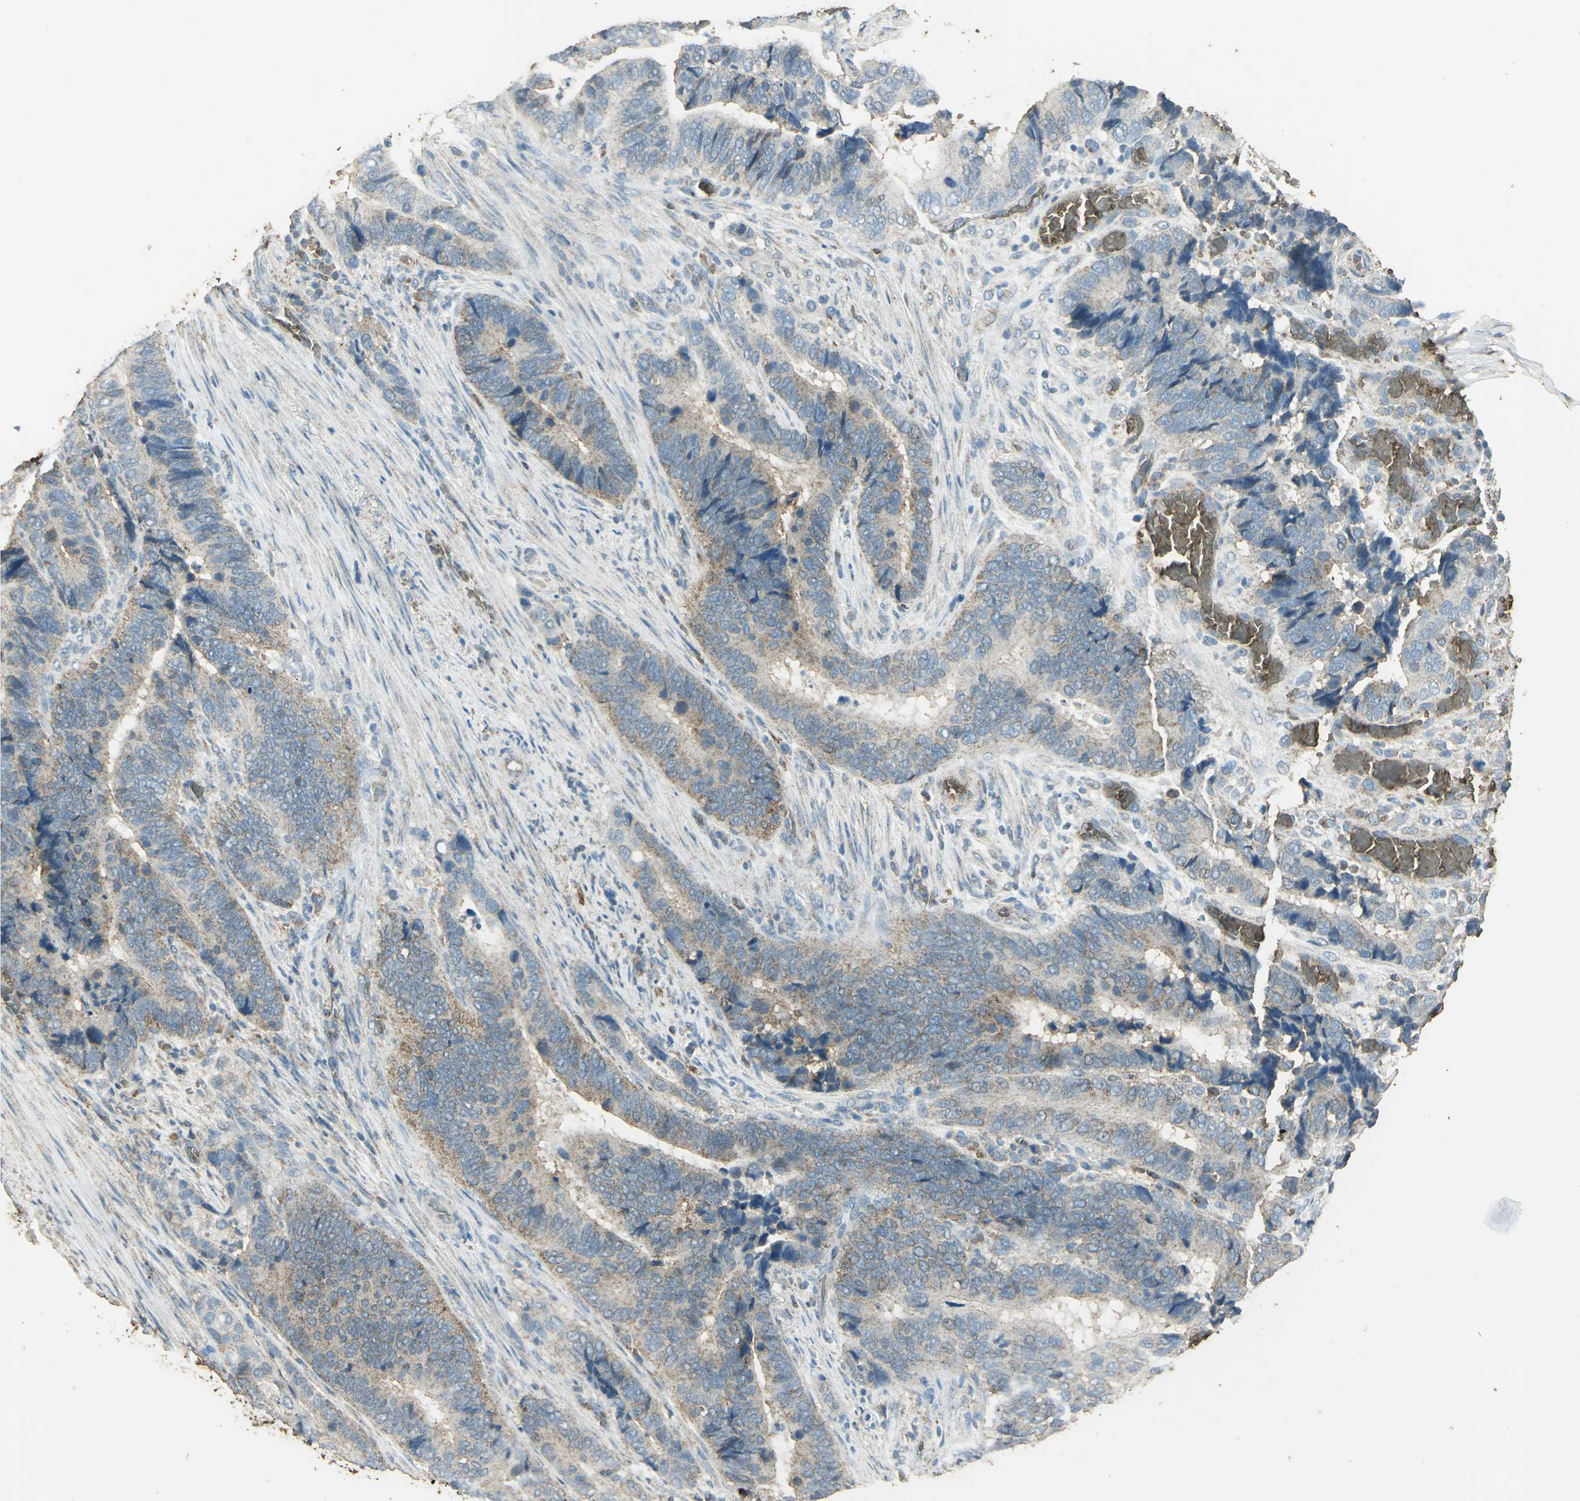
{"staining": {"intensity": "weak", "quantity": ">75%", "location": "cytoplasmic/membranous"}, "tissue": "colorectal cancer", "cell_type": "Tumor cells", "image_type": "cancer", "snomed": [{"axis": "morphology", "description": "Adenocarcinoma, NOS"}, {"axis": "topography", "description": "Colon"}], "caption": "Weak cytoplasmic/membranous staining for a protein is appreciated in approximately >75% of tumor cells of adenocarcinoma (colorectal) using immunohistochemistry (IHC).", "gene": "TRAPPC2", "patient": {"sex": "male", "age": 72}}